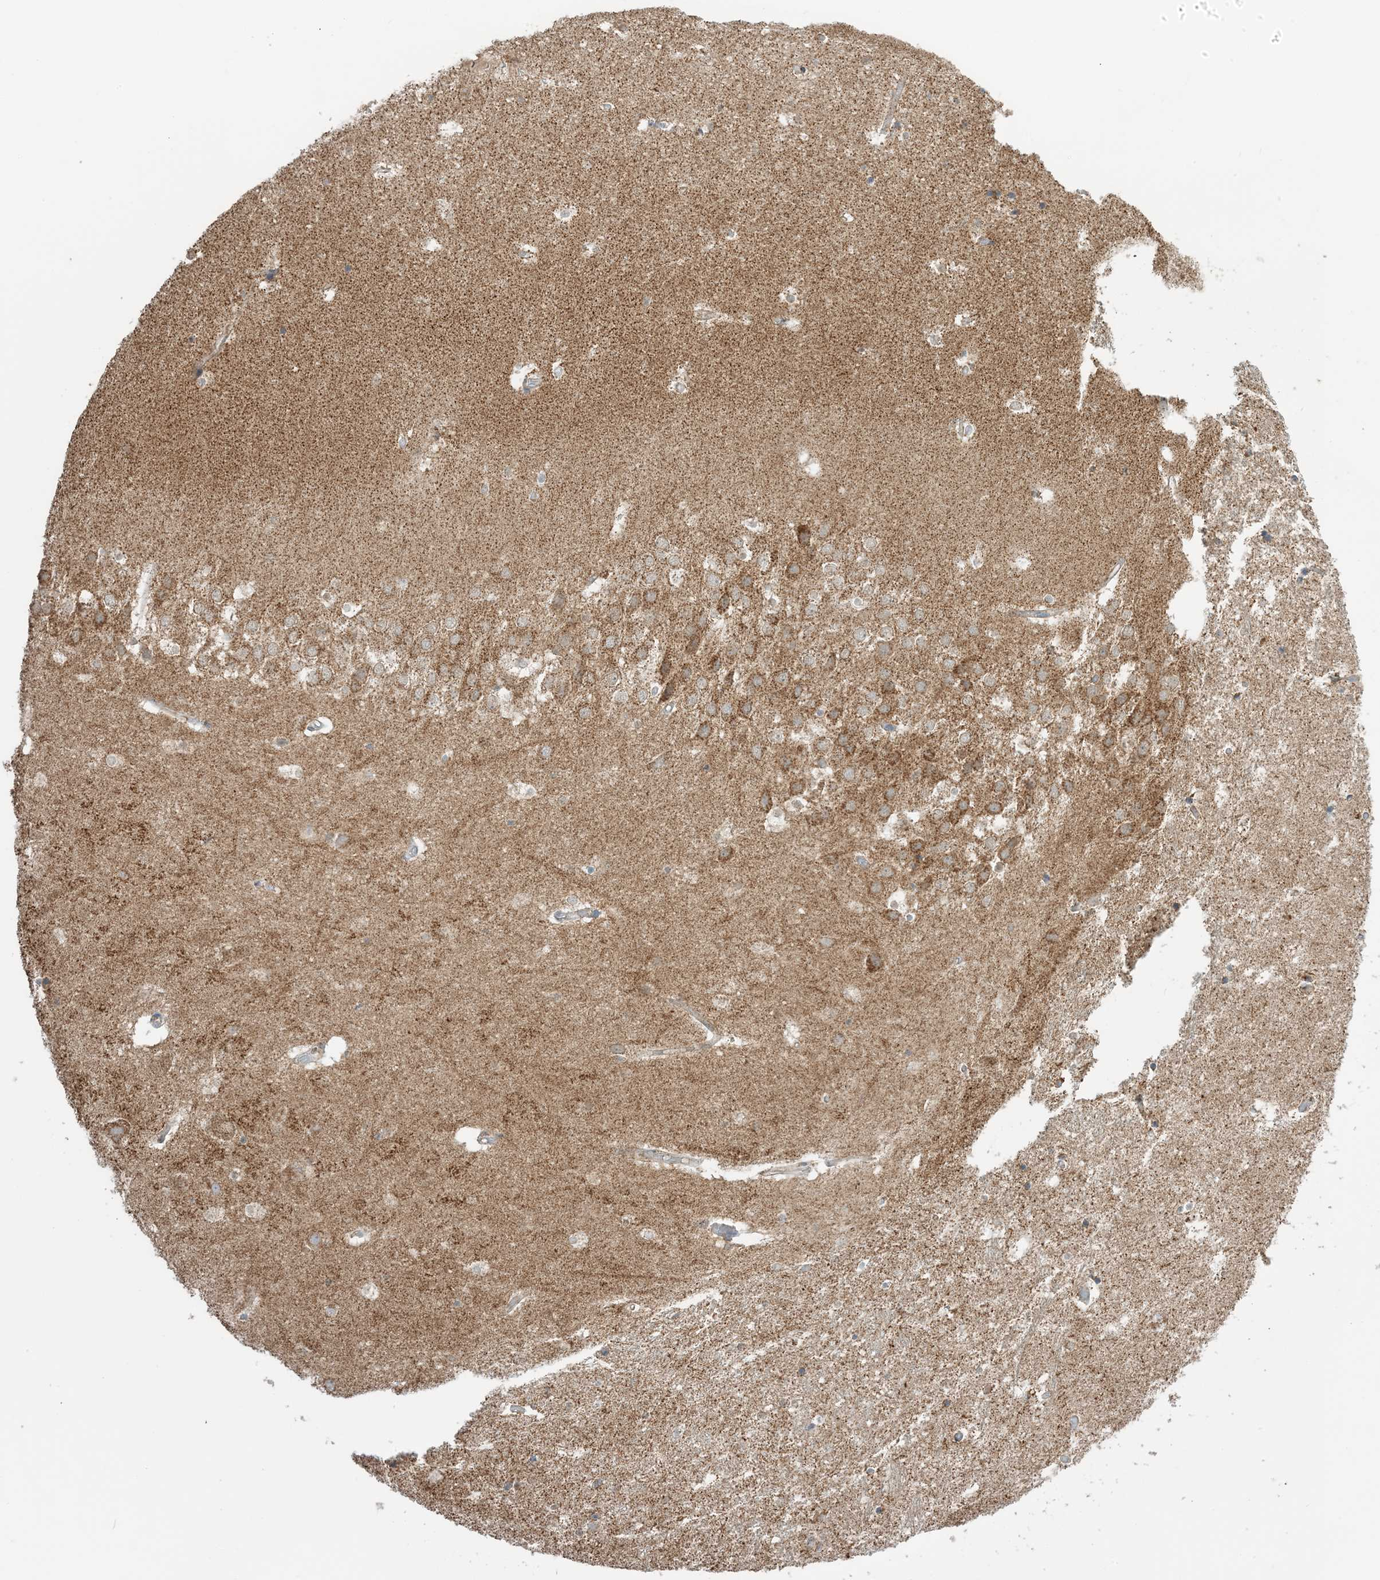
{"staining": {"intensity": "weak", "quantity": "<25%", "location": "cytoplasmic/membranous"}, "tissue": "hippocampus", "cell_type": "Glial cells", "image_type": "normal", "snomed": [{"axis": "morphology", "description": "Normal tissue, NOS"}, {"axis": "topography", "description": "Hippocampus"}], "caption": "Image shows no protein staining in glial cells of unremarkable hippocampus.", "gene": "N4BP3", "patient": {"sex": "female", "age": 52}}